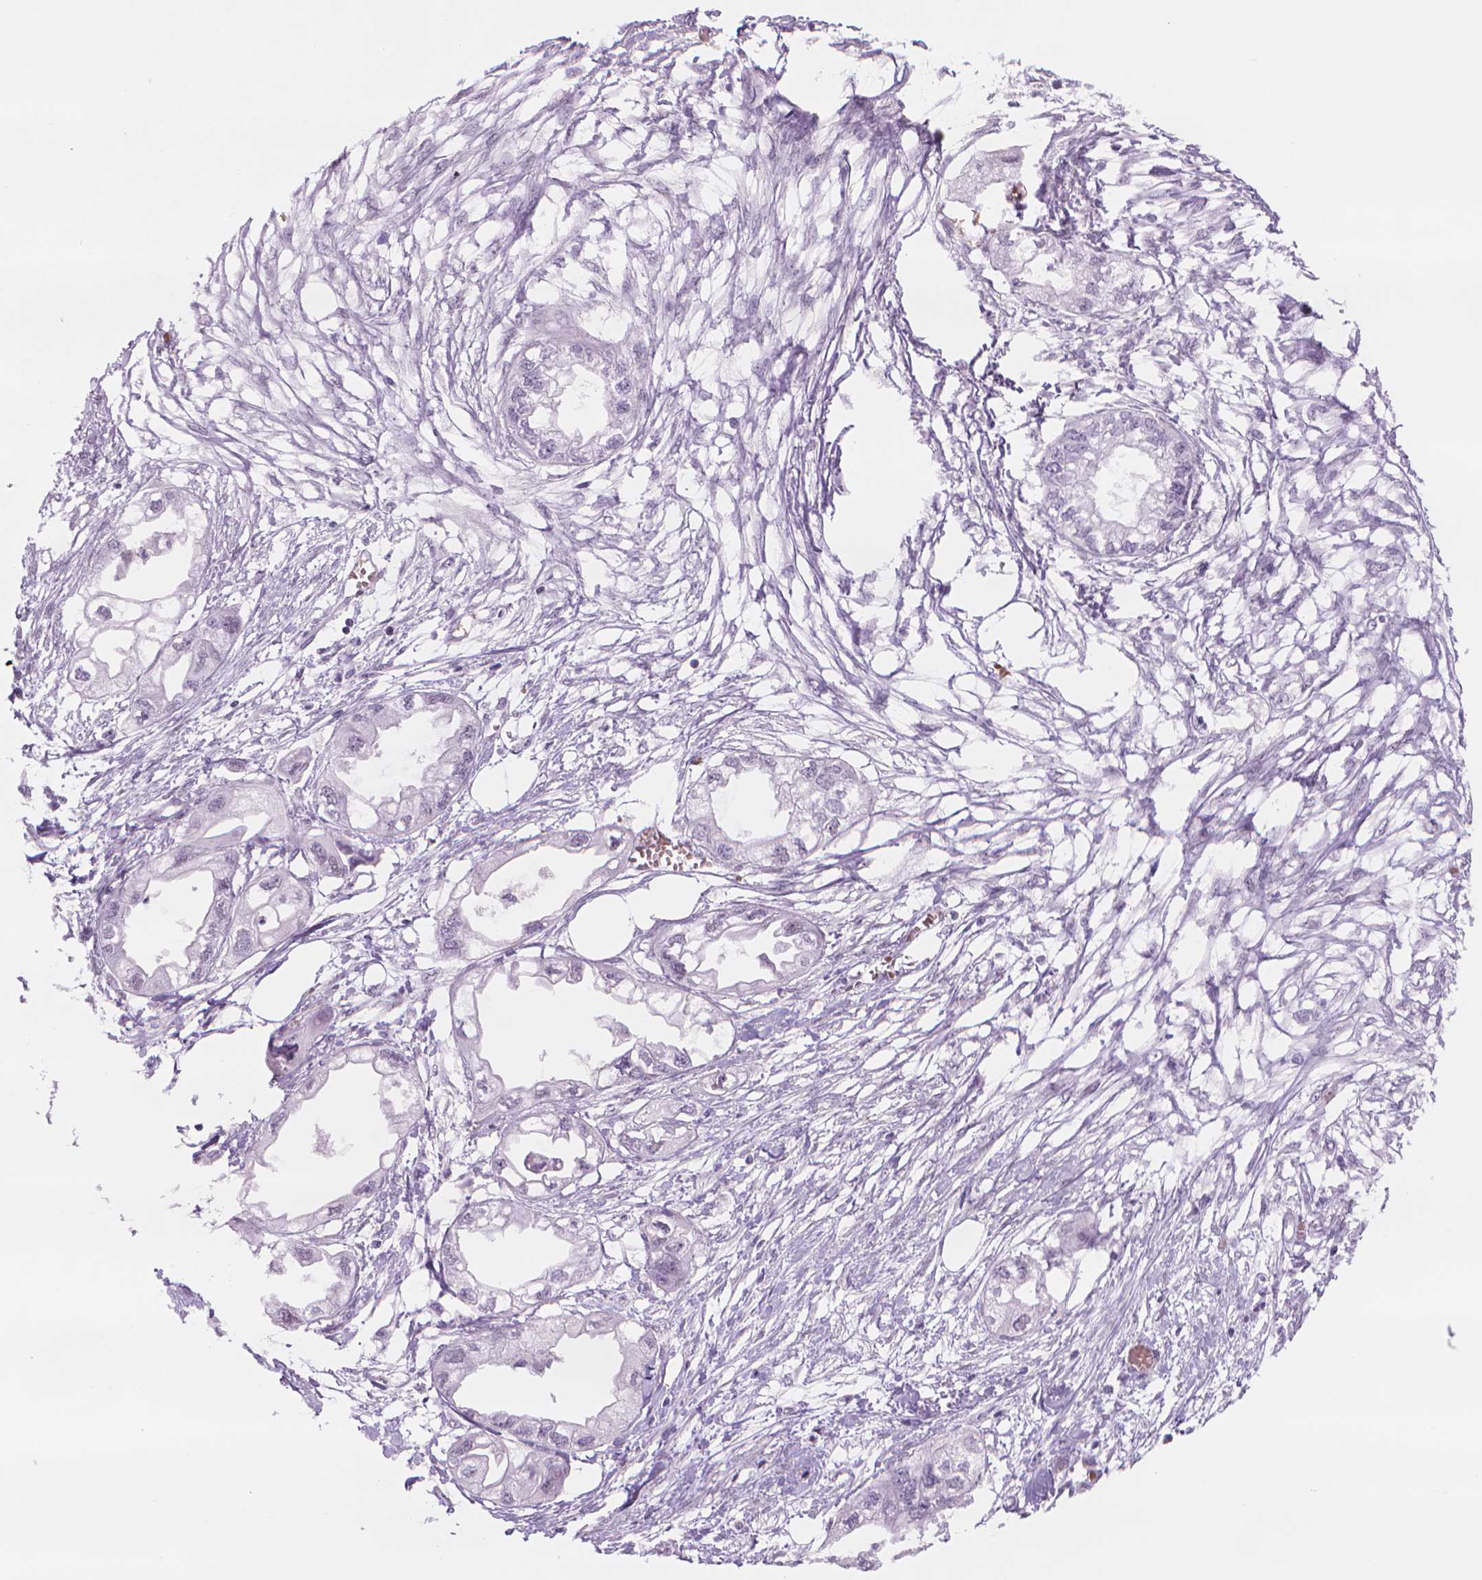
{"staining": {"intensity": "negative", "quantity": "none", "location": "none"}, "tissue": "endometrial cancer", "cell_type": "Tumor cells", "image_type": "cancer", "snomed": [{"axis": "morphology", "description": "Adenocarcinoma, NOS"}, {"axis": "morphology", "description": "Adenocarcinoma, metastatic, NOS"}, {"axis": "topography", "description": "Adipose tissue"}, {"axis": "topography", "description": "Endometrium"}], "caption": "Immunohistochemical staining of endometrial cancer reveals no significant positivity in tumor cells.", "gene": "POLR3D", "patient": {"sex": "female", "age": 67}}